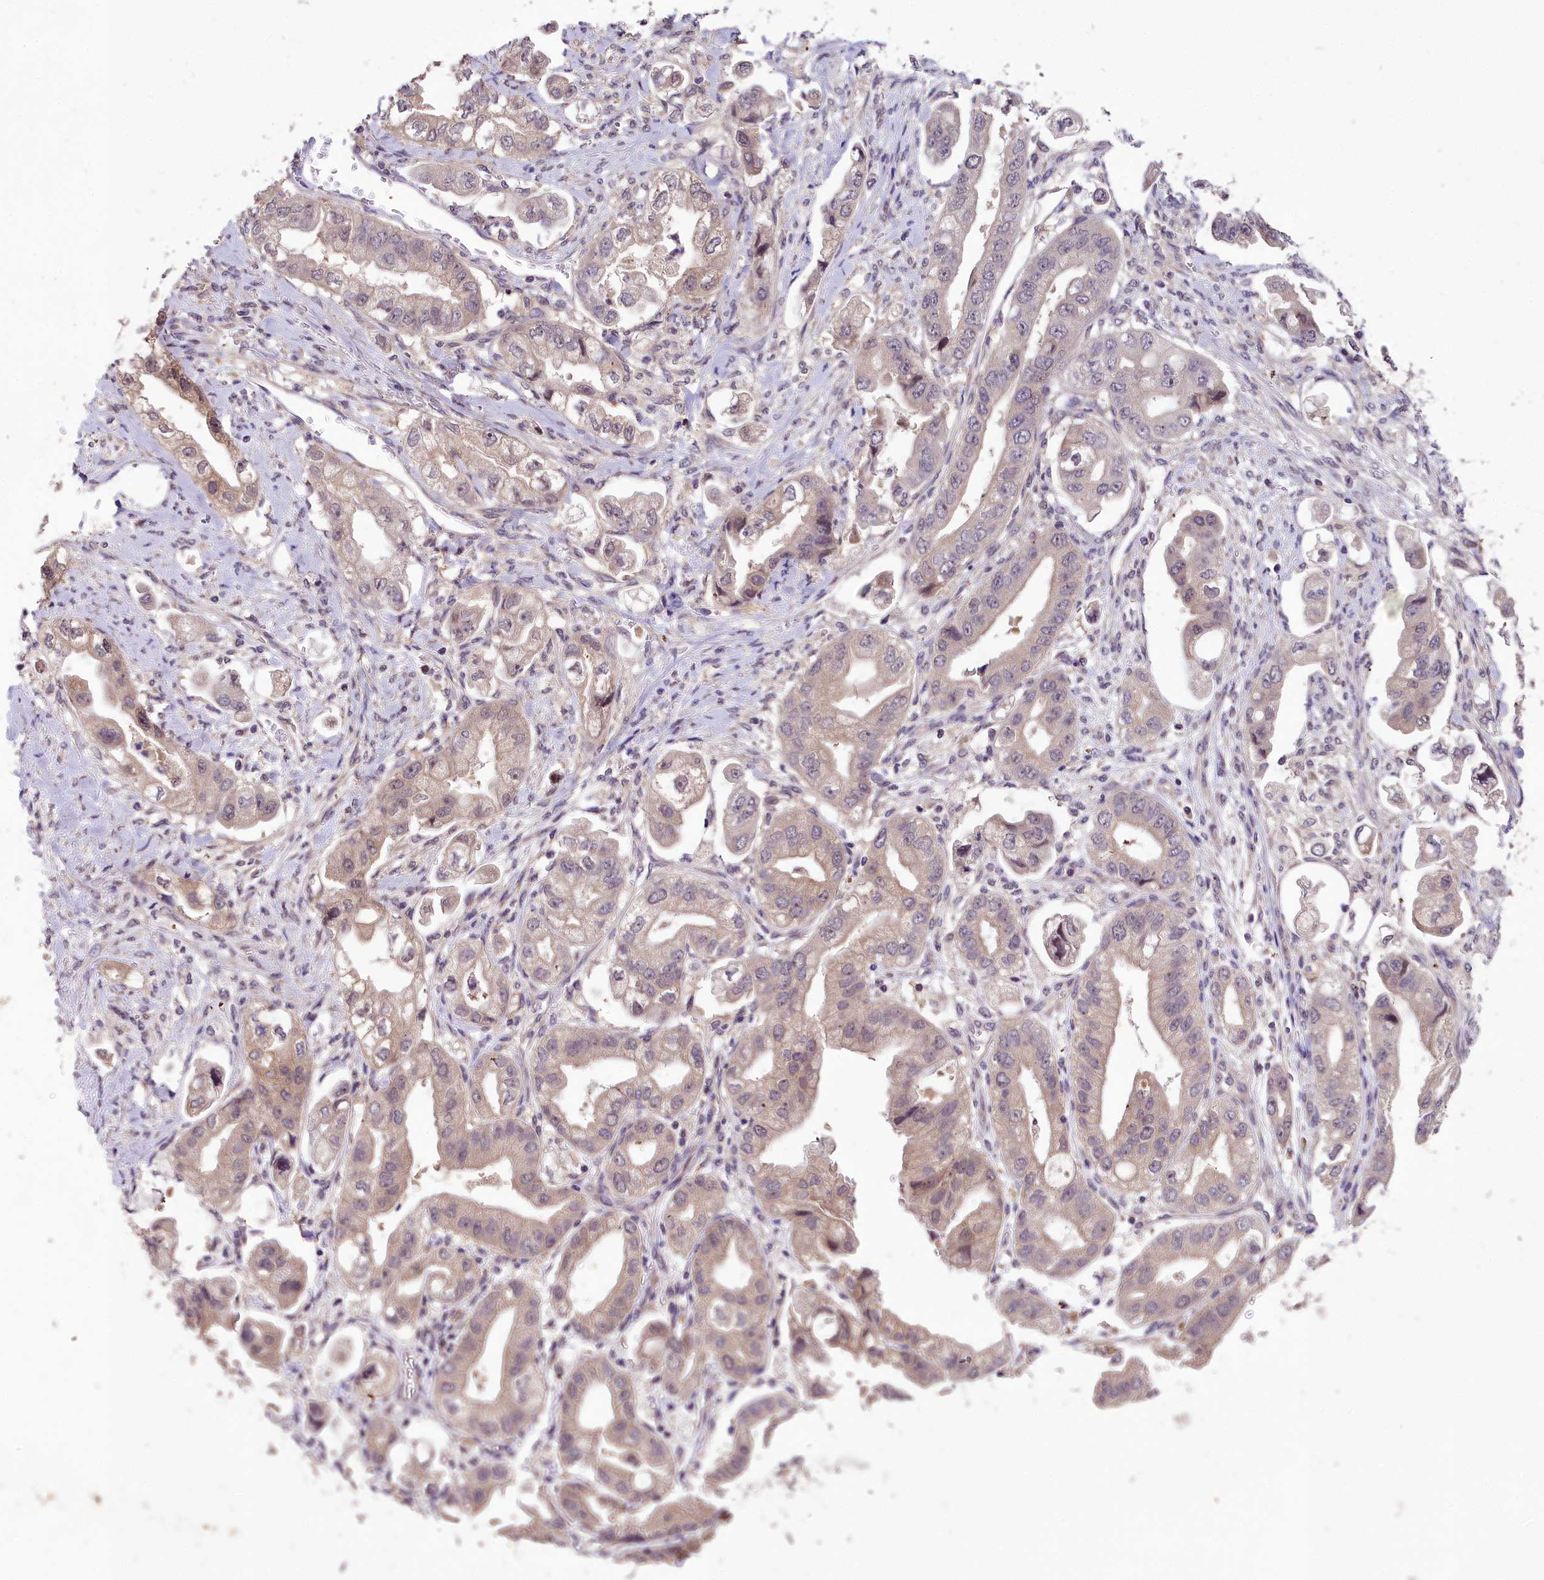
{"staining": {"intensity": "weak", "quantity": "25%-75%", "location": "cytoplasmic/membranous,nuclear"}, "tissue": "stomach cancer", "cell_type": "Tumor cells", "image_type": "cancer", "snomed": [{"axis": "morphology", "description": "Adenocarcinoma, NOS"}, {"axis": "topography", "description": "Stomach"}], "caption": "Weak cytoplasmic/membranous and nuclear staining for a protein is seen in about 25%-75% of tumor cells of stomach adenocarcinoma using immunohistochemistry (IHC).", "gene": "ZNF333", "patient": {"sex": "male", "age": 62}}